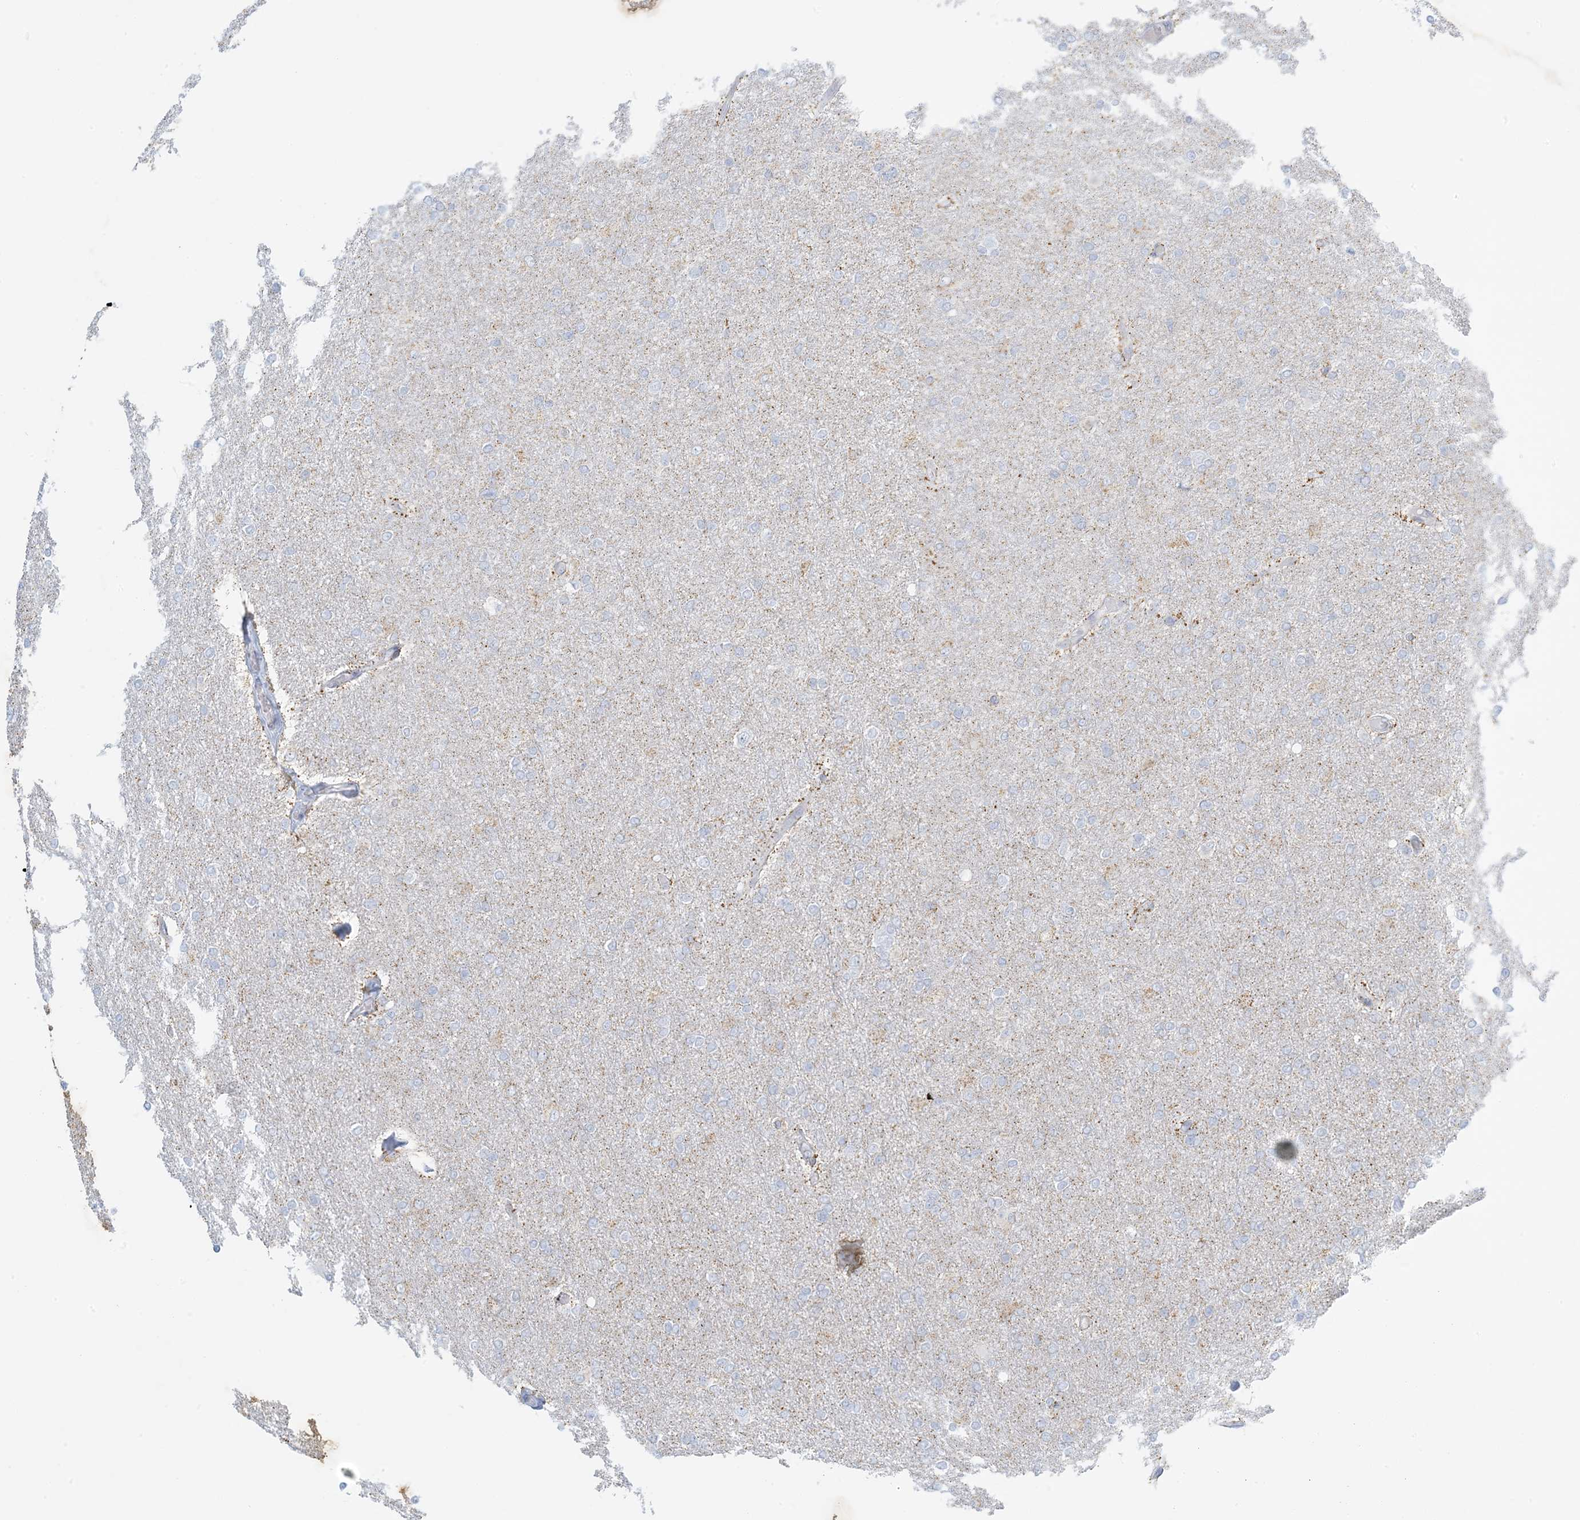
{"staining": {"intensity": "negative", "quantity": "none", "location": "none"}, "tissue": "glioma", "cell_type": "Tumor cells", "image_type": "cancer", "snomed": [{"axis": "morphology", "description": "Glioma, malignant, High grade"}, {"axis": "topography", "description": "Cerebral cortex"}], "caption": "Glioma was stained to show a protein in brown. There is no significant expression in tumor cells. (DAB (3,3'-diaminobenzidine) immunohistochemistry with hematoxylin counter stain).", "gene": "ZDHHC4", "patient": {"sex": "female", "age": 36}}